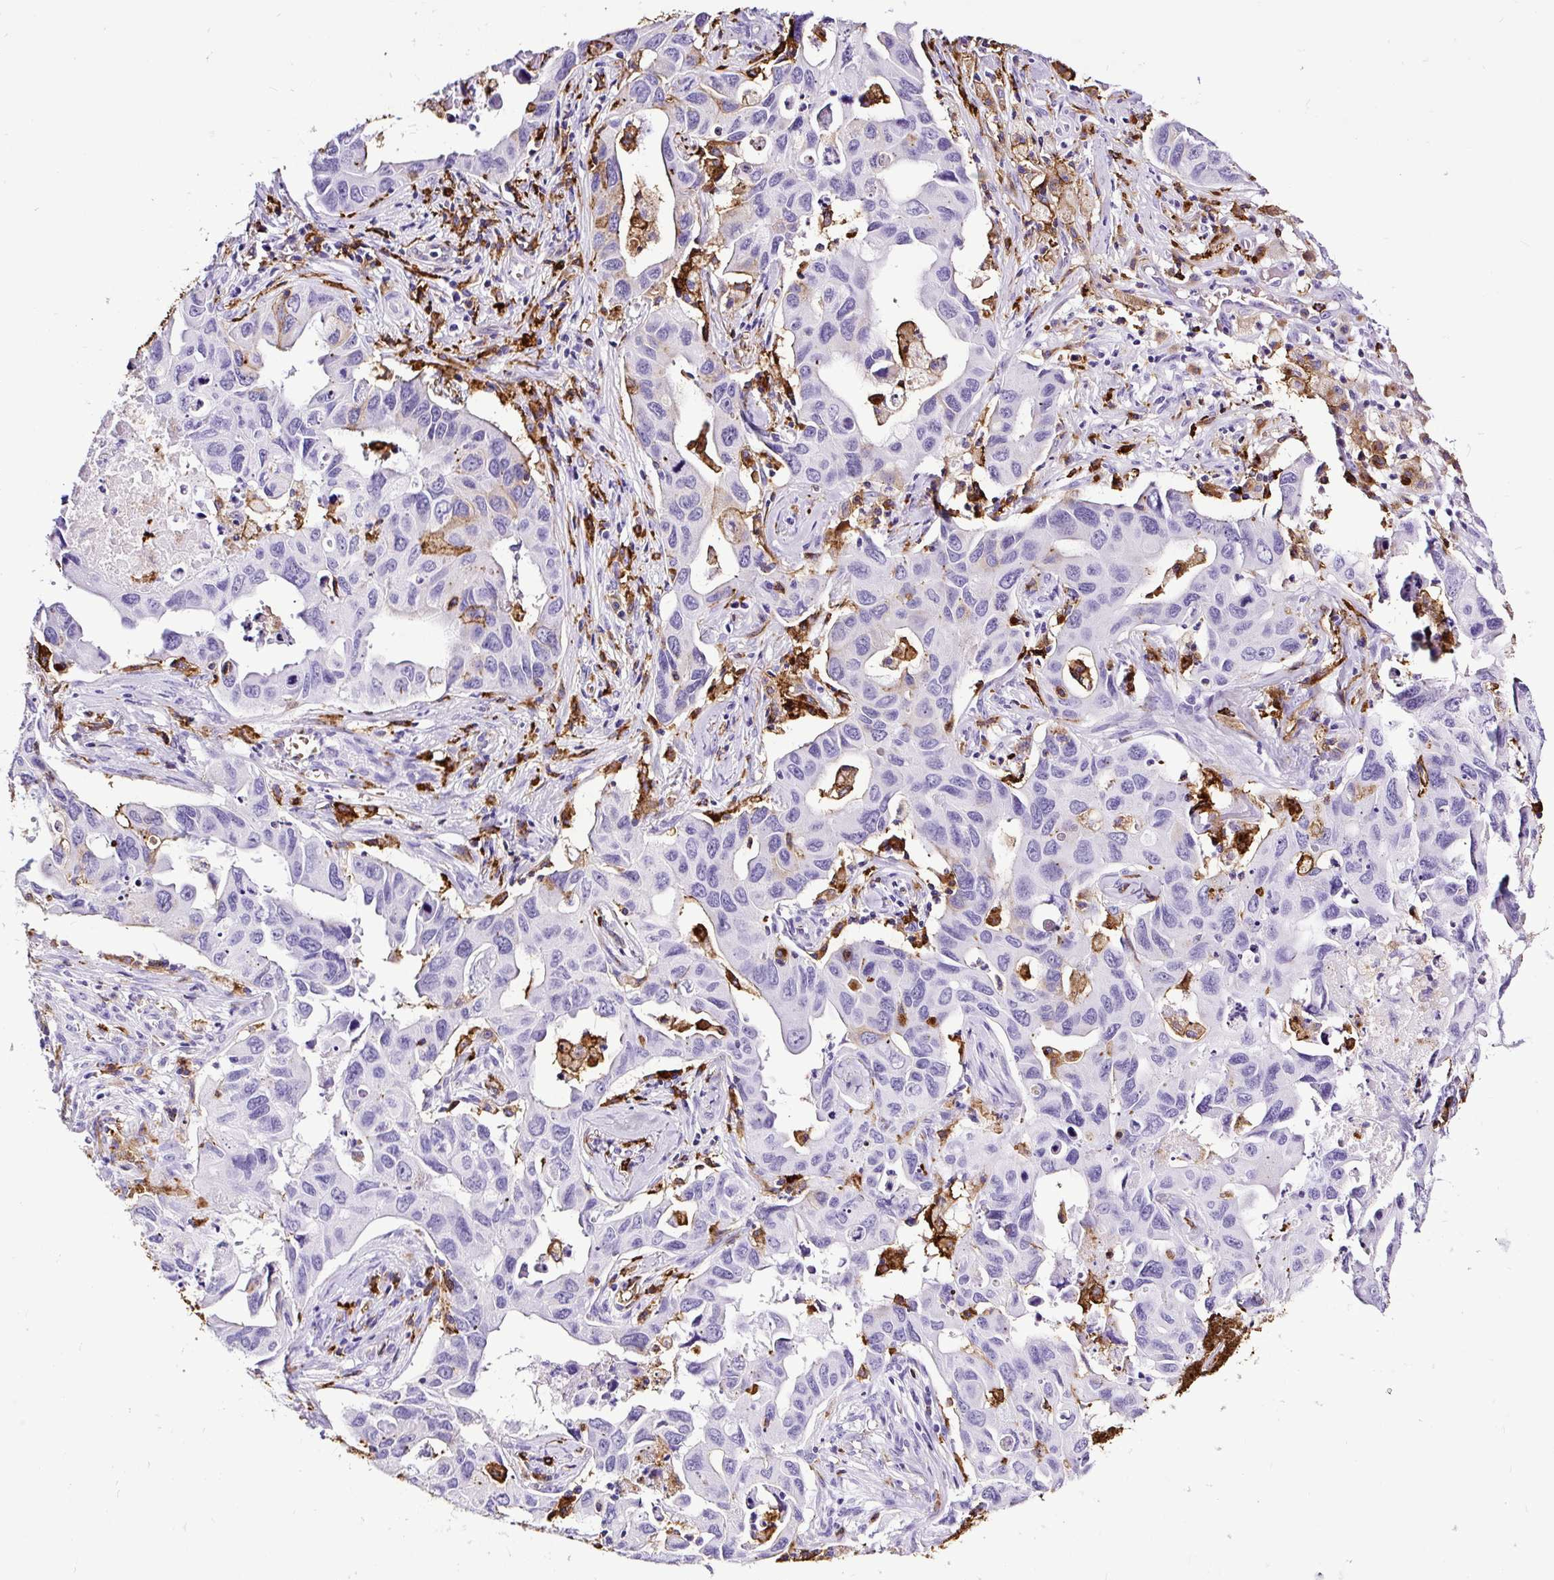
{"staining": {"intensity": "negative", "quantity": "none", "location": "none"}, "tissue": "lung cancer", "cell_type": "Tumor cells", "image_type": "cancer", "snomed": [{"axis": "morphology", "description": "Adenocarcinoma, NOS"}, {"axis": "topography", "description": "Lung"}], "caption": "An image of human lung adenocarcinoma is negative for staining in tumor cells.", "gene": "HLA-DRA", "patient": {"sex": "male", "age": 64}}